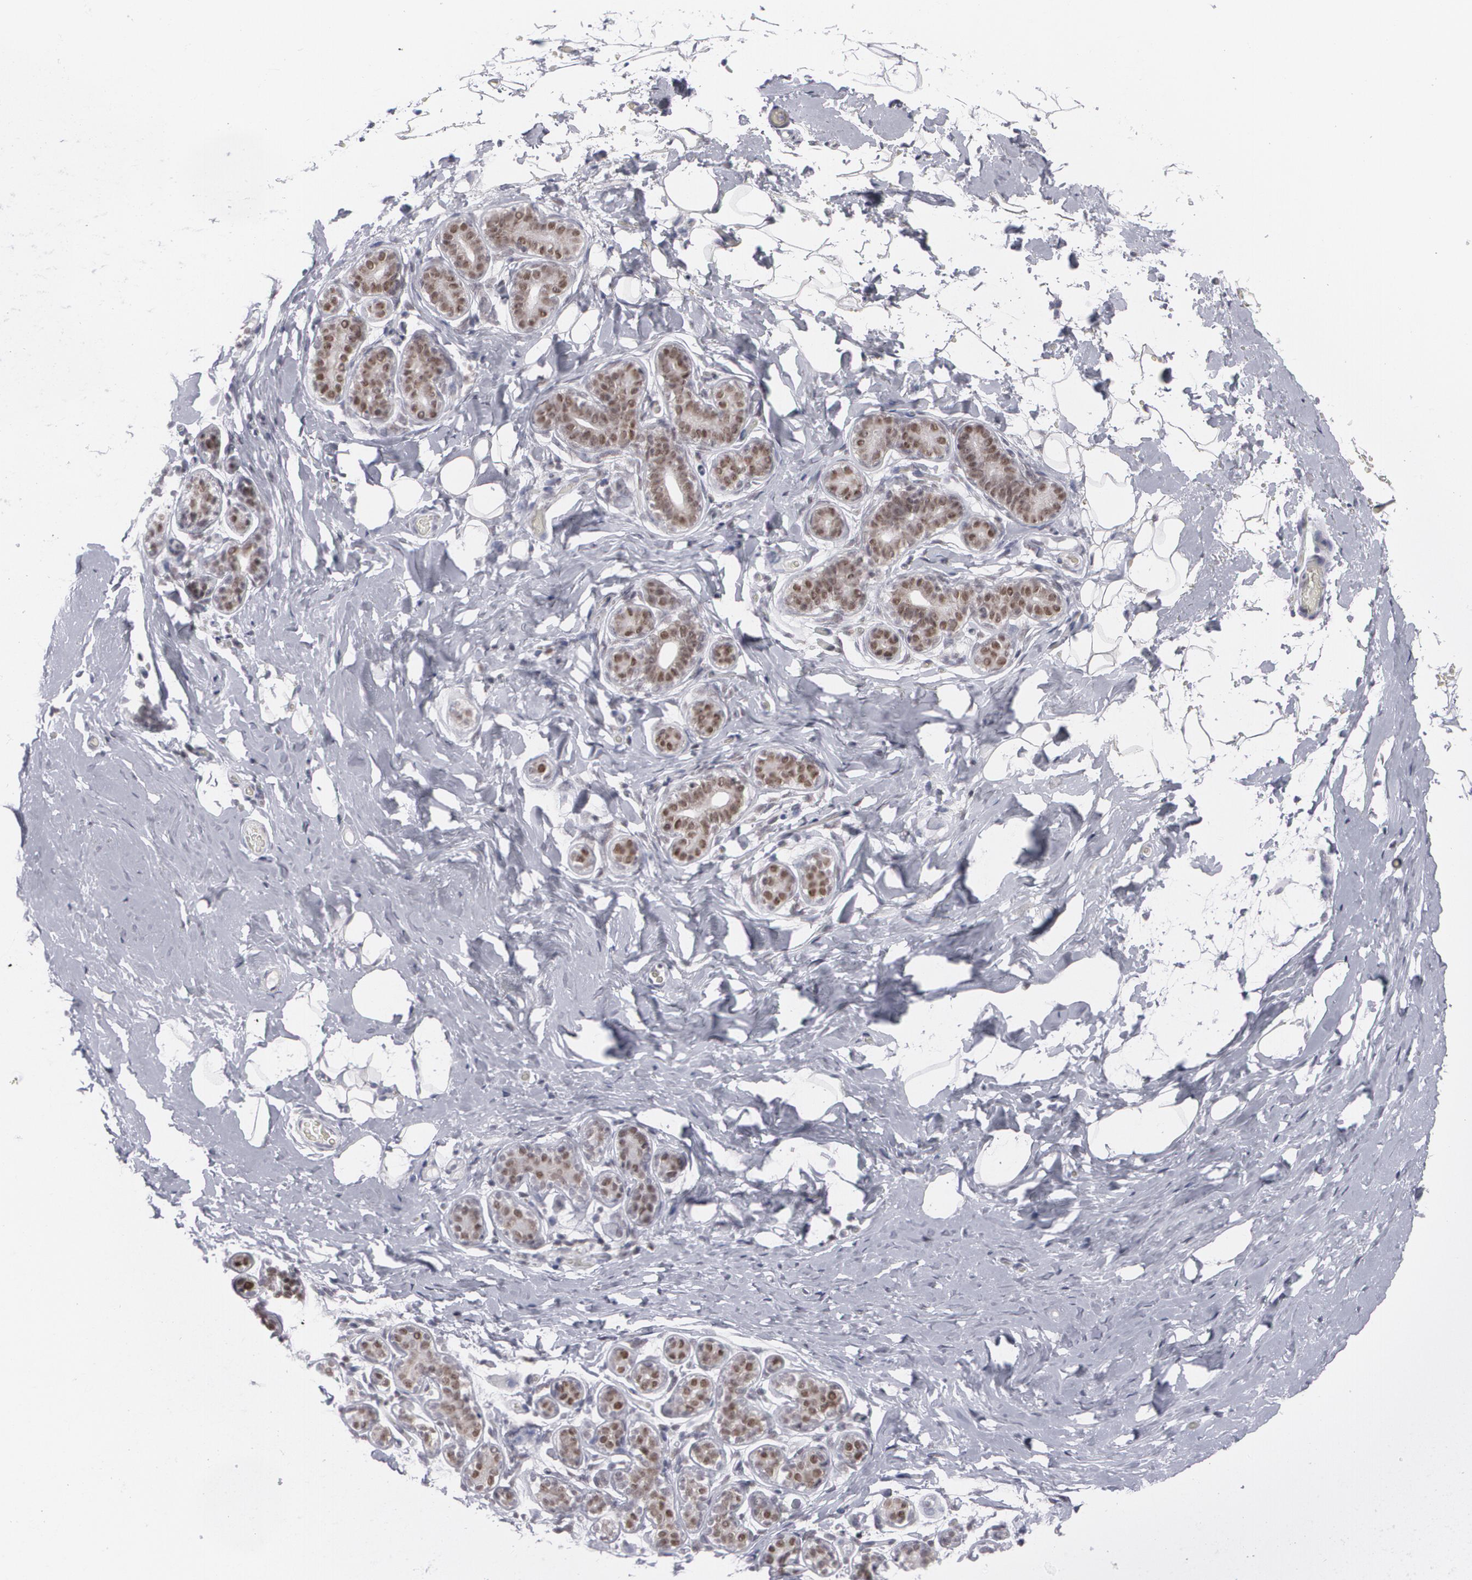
{"staining": {"intensity": "weak", "quantity": "25%-75%", "location": "nuclear"}, "tissue": "breast", "cell_type": "Adipocytes", "image_type": "normal", "snomed": [{"axis": "morphology", "description": "Normal tissue, NOS"}, {"axis": "topography", "description": "Breast"}, {"axis": "topography", "description": "Soft tissue"}], "caption": "High-power microscopy captured an IHC histopathology image of normal breast, revealing weak nuclear staining in about 25%-75% of adipocytes.", "gene": "MCL1", "patient": {"sex": "female", "age": 75}}